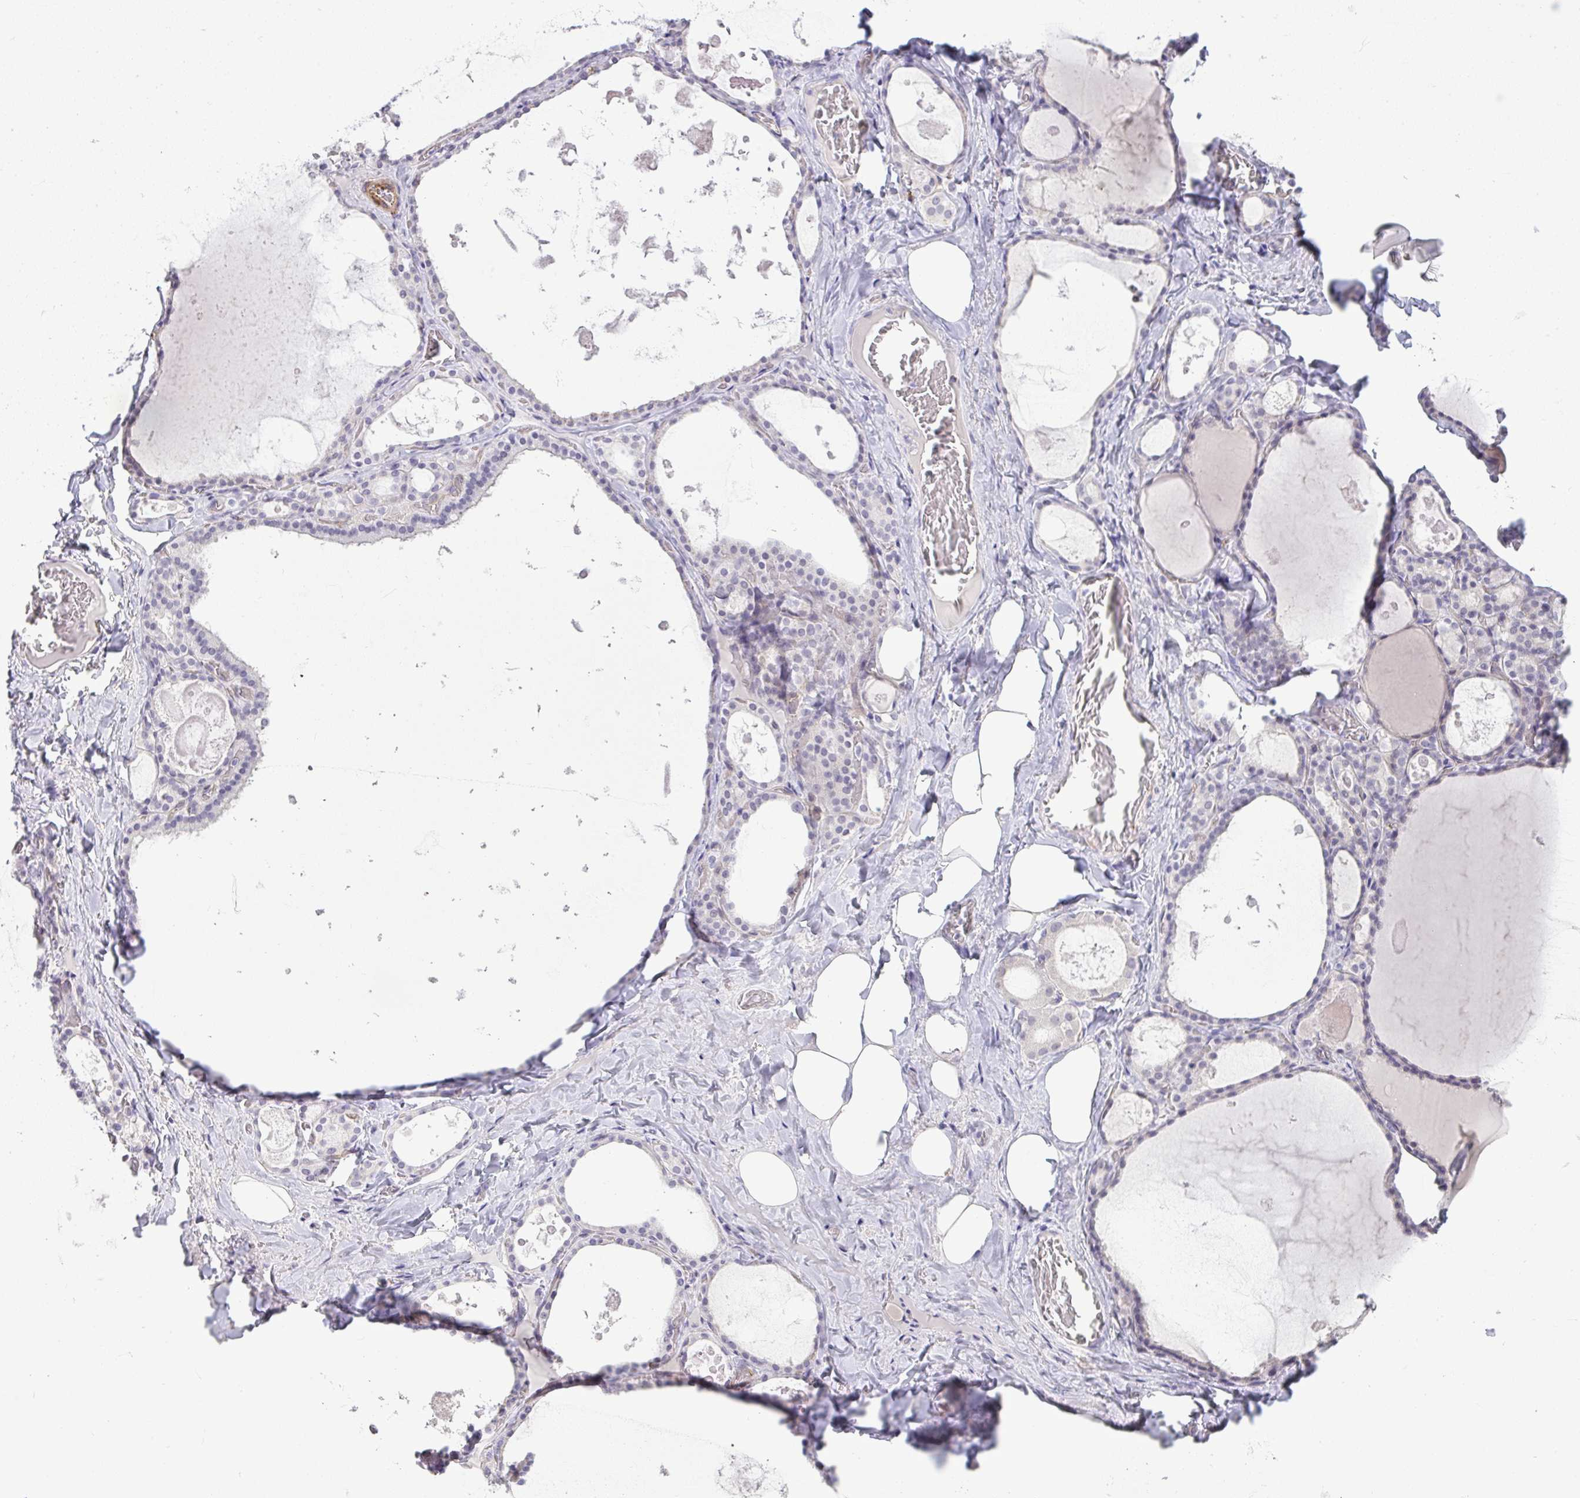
{"staining": {"intensity": "negative", "quantity": "none", "location": "none"}, "tissue": "thyroid gland", "cell_type": "Glandular cells", "image_type": "normal", "snomed": [{"axis": "morphology", "description": "Normal tissue, NOS"}, {"axis": "topography", "description": "Thyroid gland"}], "caption": "DAB immunohistochemical staining of normal human thyroid gland demonstrates no significant staining in glandular cells.", "gene": "UBE2S", "patient": {"sex": "male", "age": 56}}